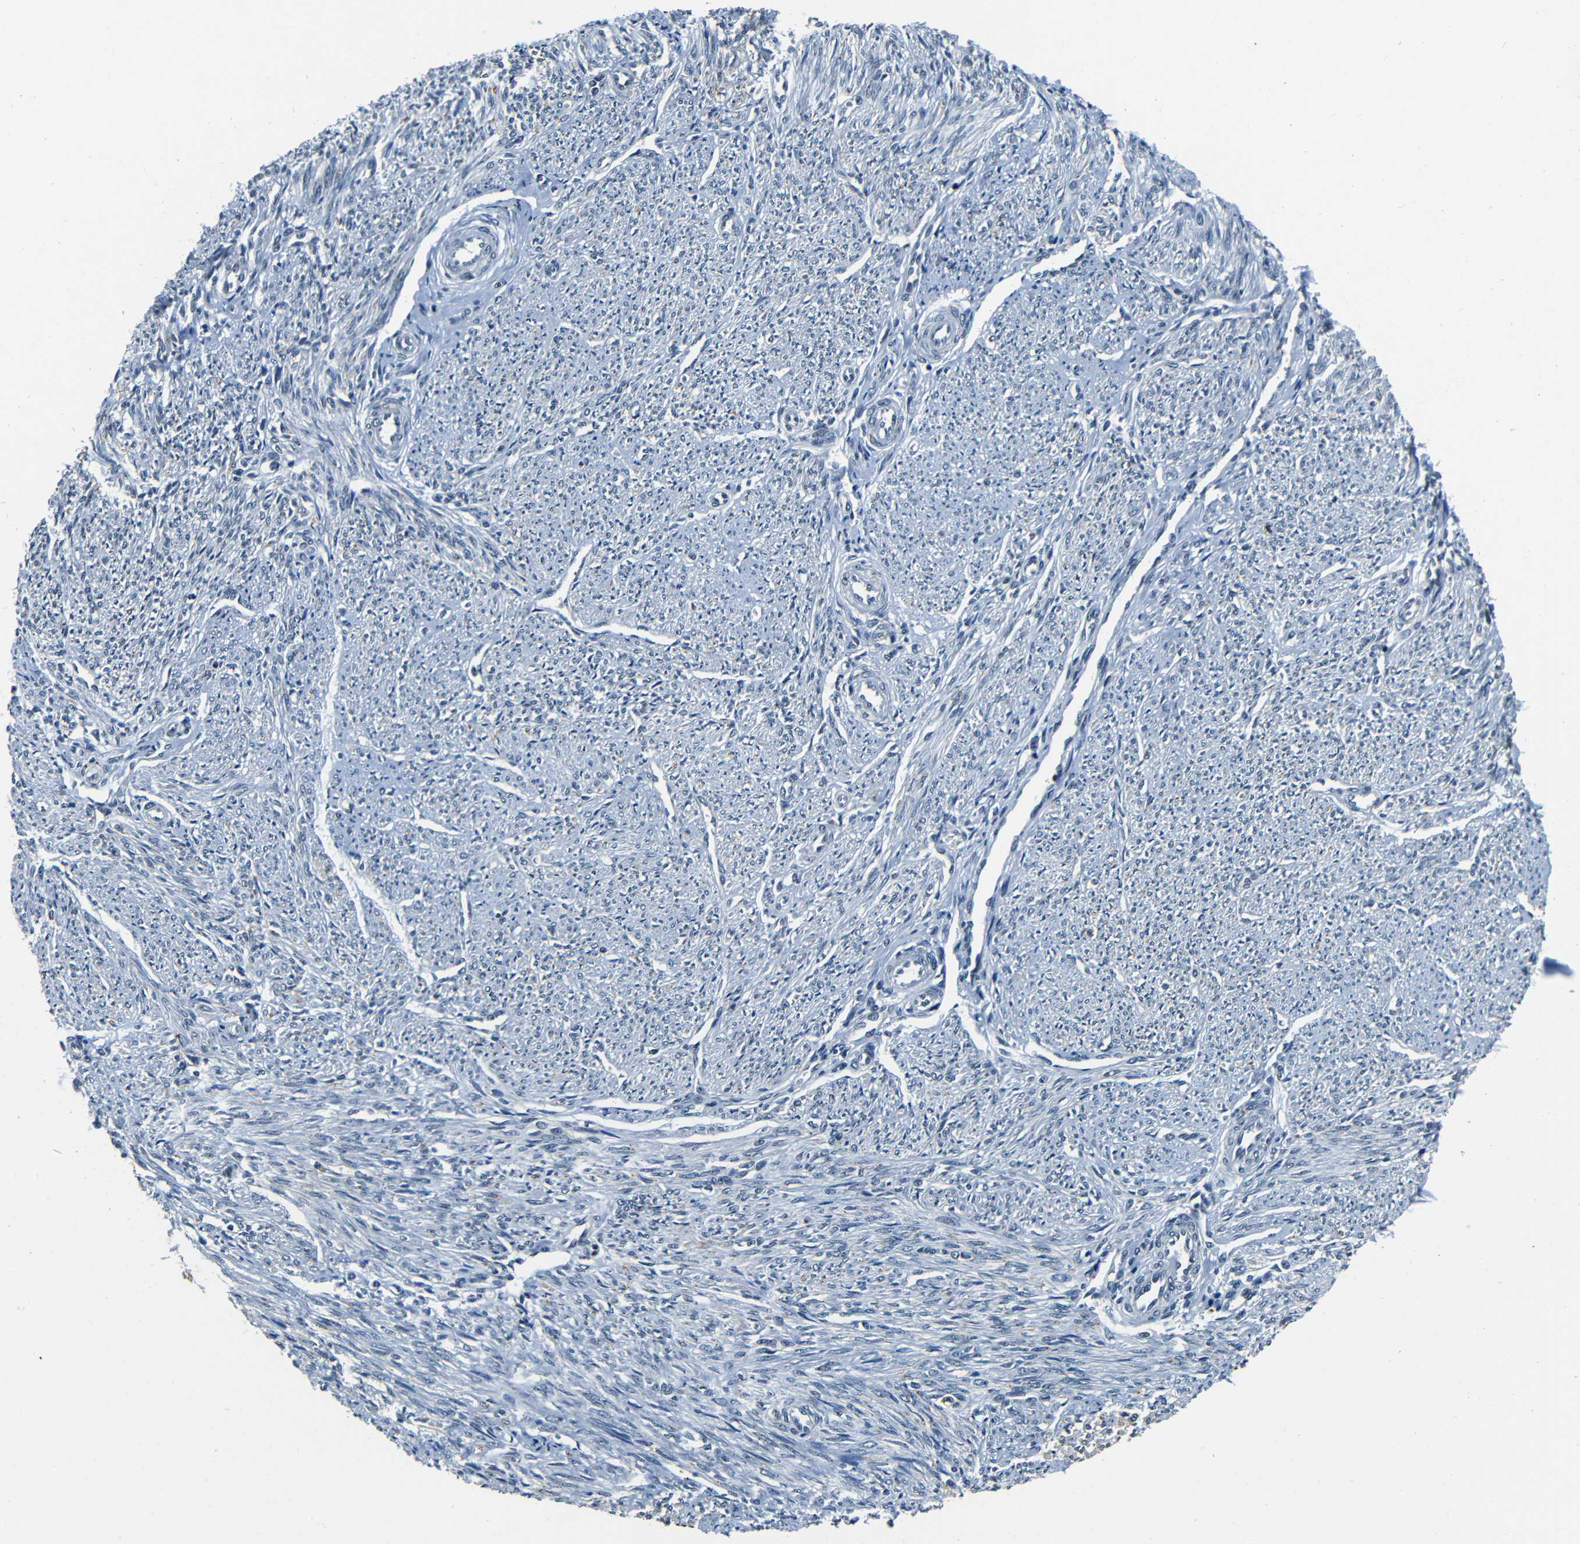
{"staining": {"intensity": "negative", "quantity": "none", "location": "none"}, "tissue": "smooth muscle", "cell_type": "Smooth muscle cells", "image_type": "normal", "snomed": [{"axis": "morphology", "description": "Normal tissue, NOS"}, {"axis": "topography", "description": "Smooth muscle"}], "caption": "IHC image of benign smooth muscle: human smooth muscle stained with DAB shows no significant protein positivity in smooth muscle cells.", "gene": "FOXD4L1", "patient": {"sex": "female", "age": 65}}